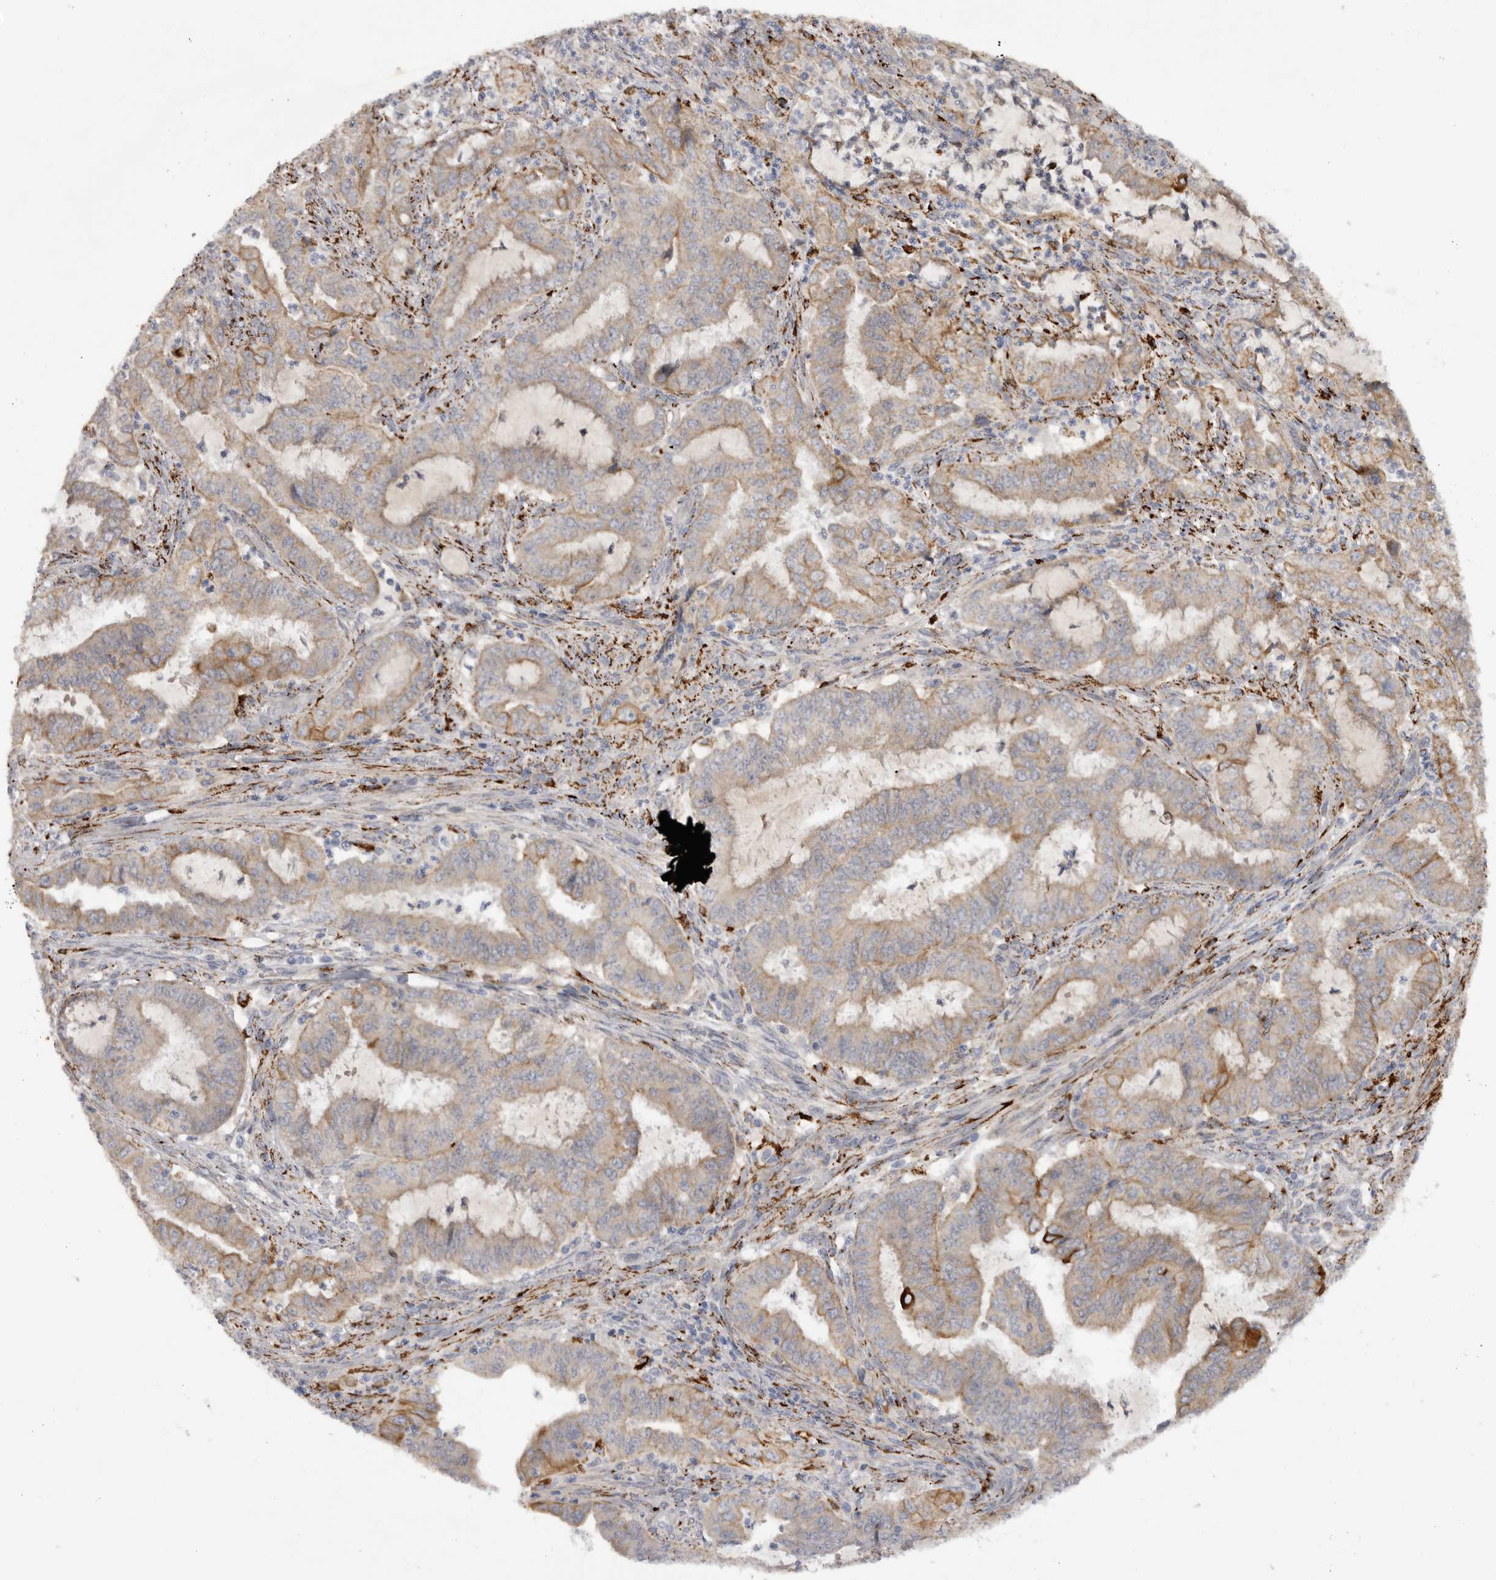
{"staining": {"intensity": "weak", "quantity": "<25%", "location": "cytoplasmic/membranous"}, "tissue": "endometrial cancer", "cell_type": "Tumor cells", "image_type": "cancer", "snomed": [{"axis": "morphology", "description": "Adenocarcinoma, NOS"}, {"axis": "topography", "description": "Endometrium"}], "caption": "Immunohistochemistry histopathology image of endometrial cancer (adenocarcinoma) stained for a protein (brown), which displays no staining in tumor cells.", "gene": "DHDDS", "patient": {"sex": "female", "age": 51}}